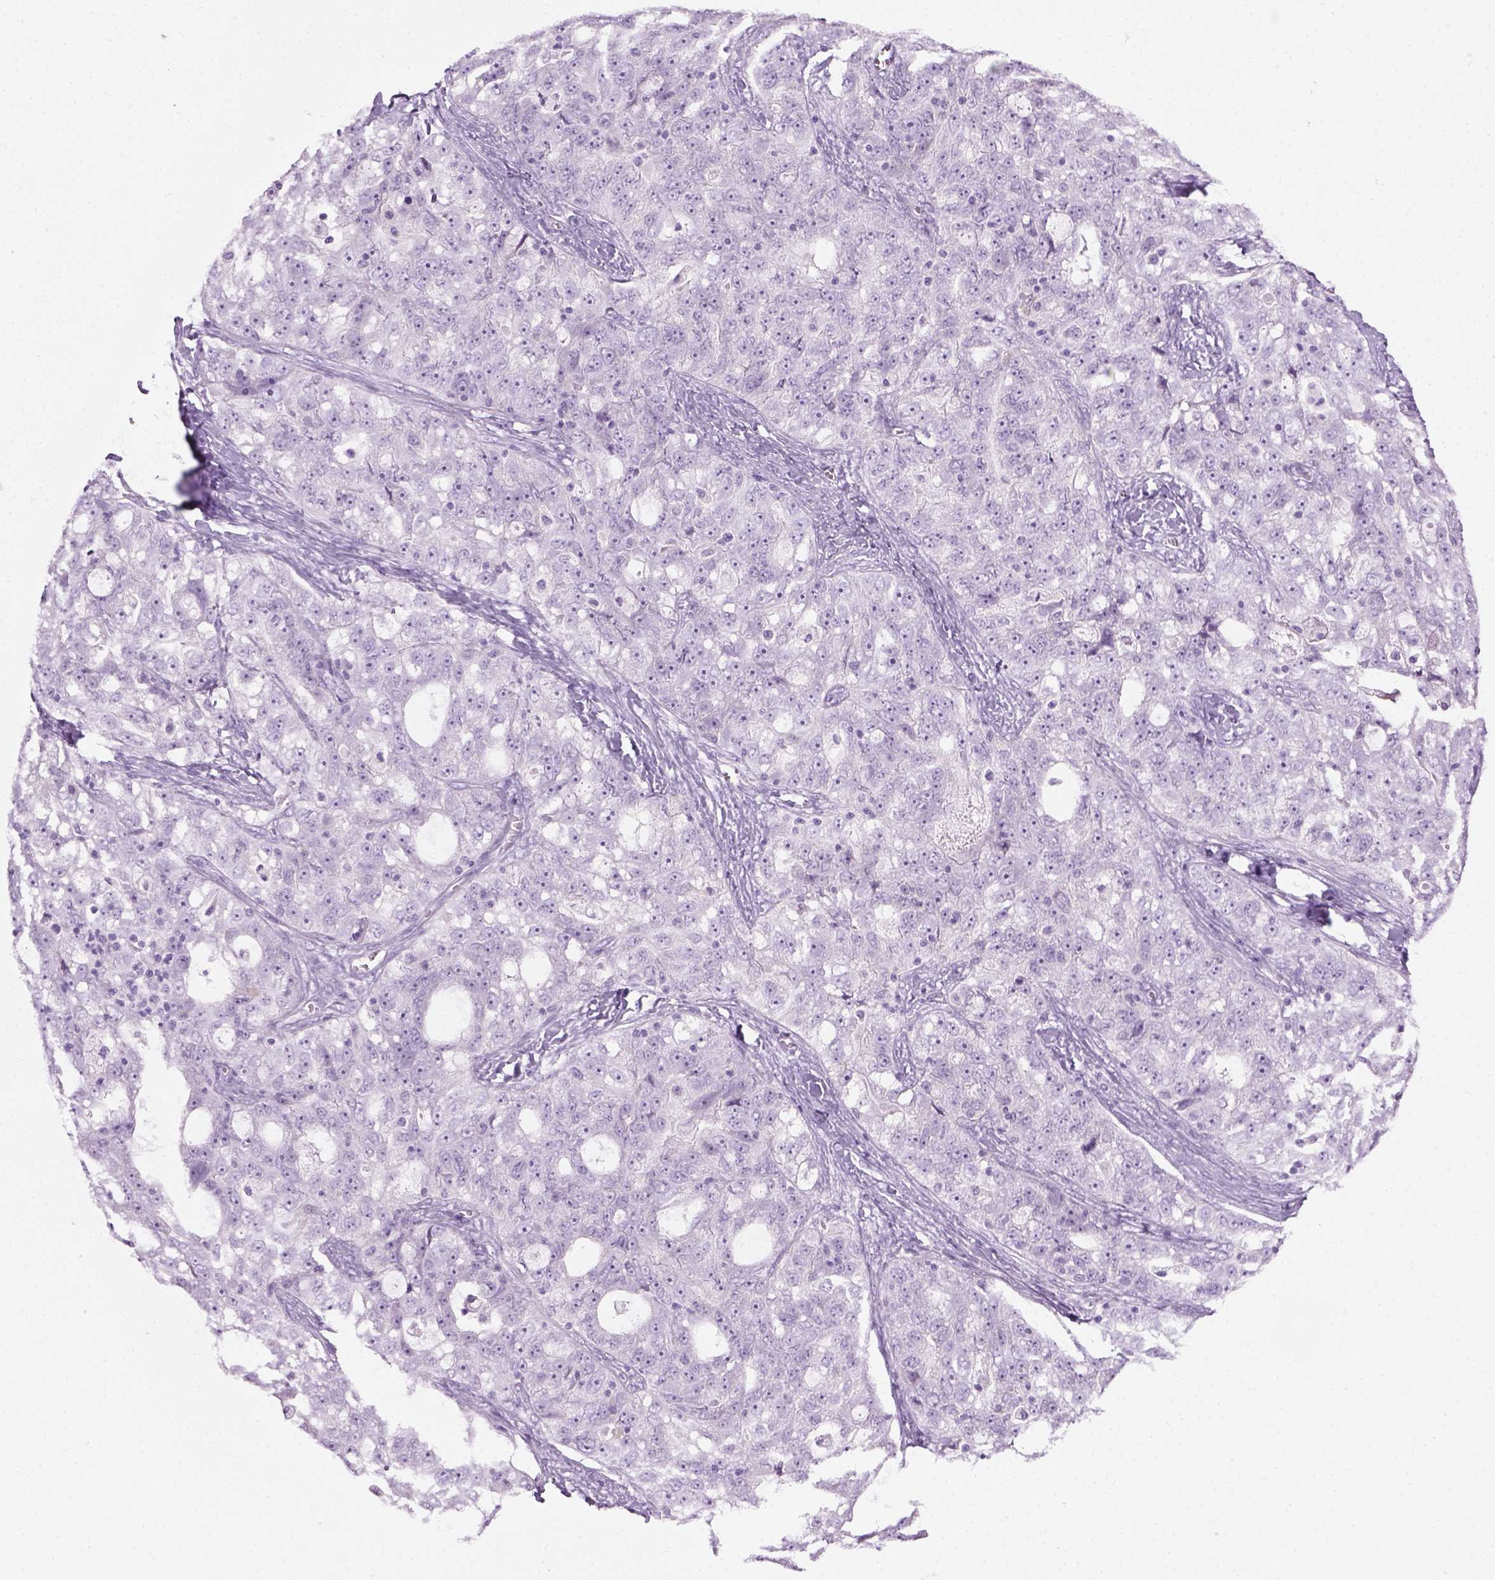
{"staining": {"intensity": "negative", "quantity": "none", "location": "none"}, "tissue": "ovarian cancer", "cell_type": "Tumor cells", "image_type": "cancer", "snomed": [{"axis": "morphology", "description": "Cystadenocarcinoma, serous, NOS"}, {"axis": "topography", "description": "Ovary"}], "caption": "Ovarian serous cystadenocarcinoma was stained to show a protein in brown. There is no significant staining in tumor cells.", "gene": "CIBAR2", "patient": {"sex": "female", "age": 51}}